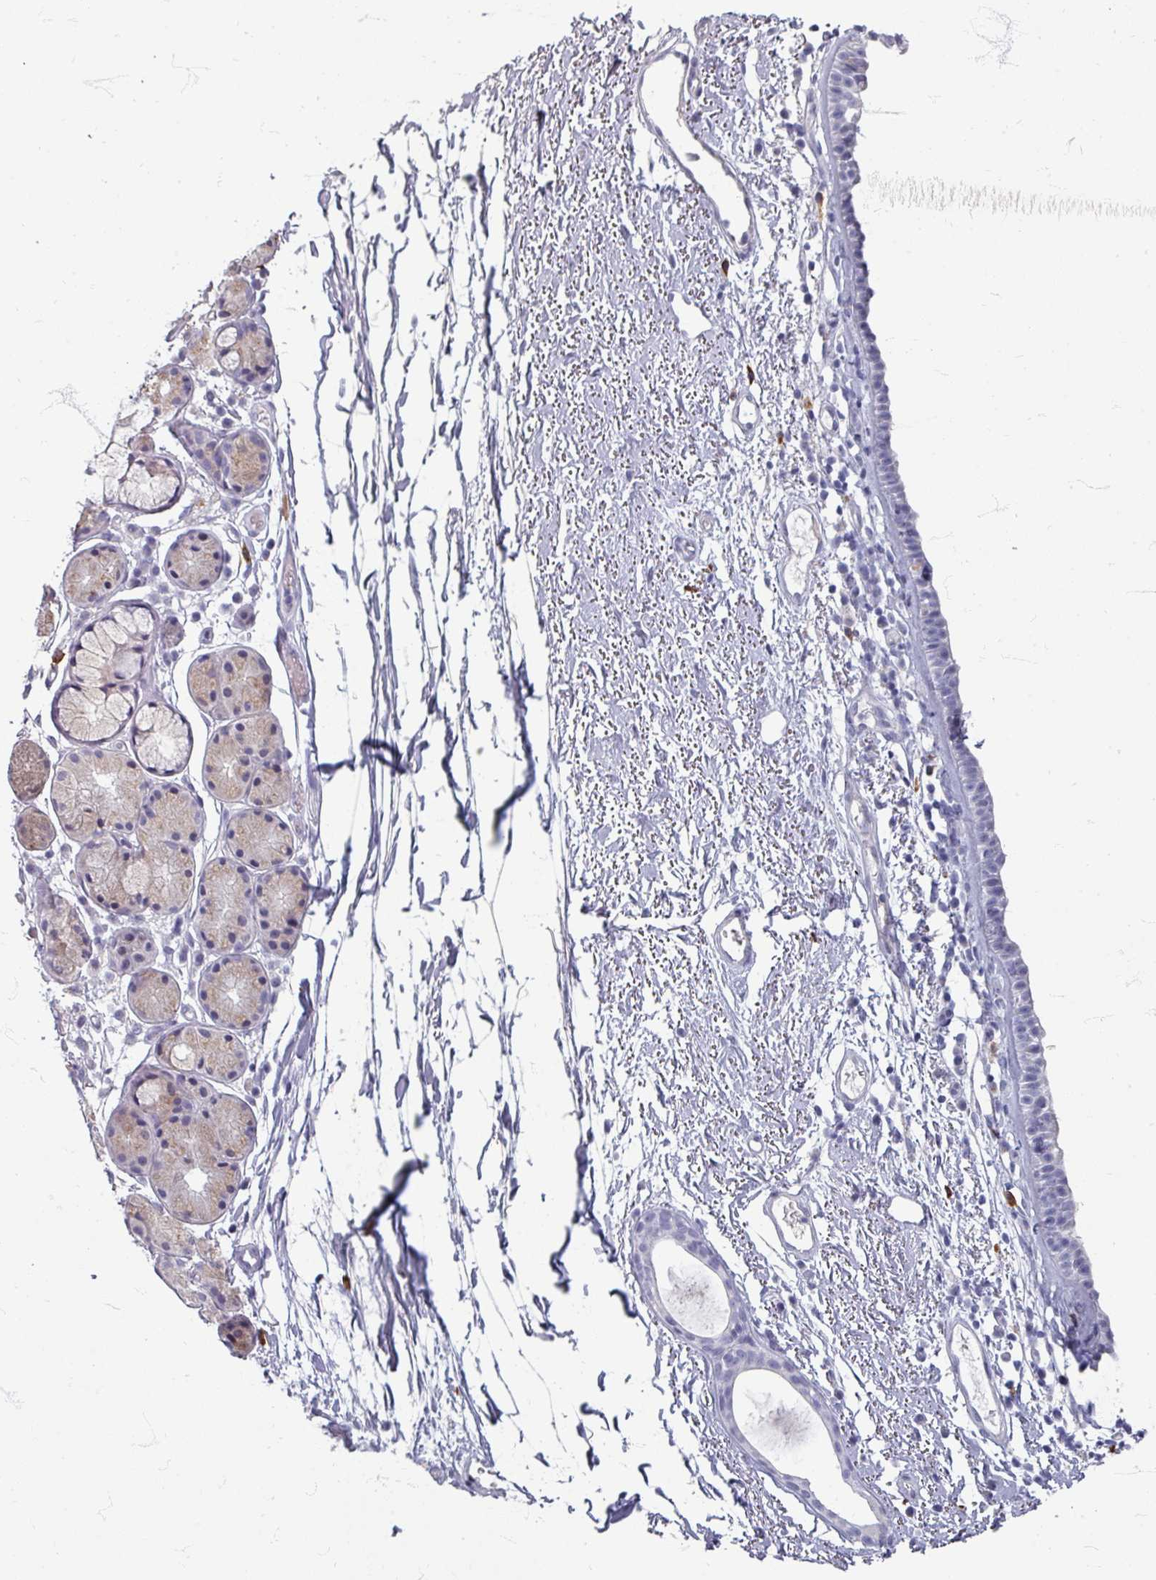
{"staining": {"intensity": "negative", "quantity": "none", "location": "none"}, "tissue": "nasopharynx", "cell_type": "Respiratory epithelial cells", "image_type": "normal", "snomed": [{"axis": "morphology", "description": "Normal tissue, NOS"}, {"axis": "topography", "description": "Cartilage tissue"}, {"axis": "topography", "description": "Nasopharynx"}], "caption": "Nasopharynx stained for a protein using immunohistochemistry (IHC) displays no positivity respiratory epithelial cells.", "gene": "ZNF878", "patient": {"sex": "male", "age": 56}}